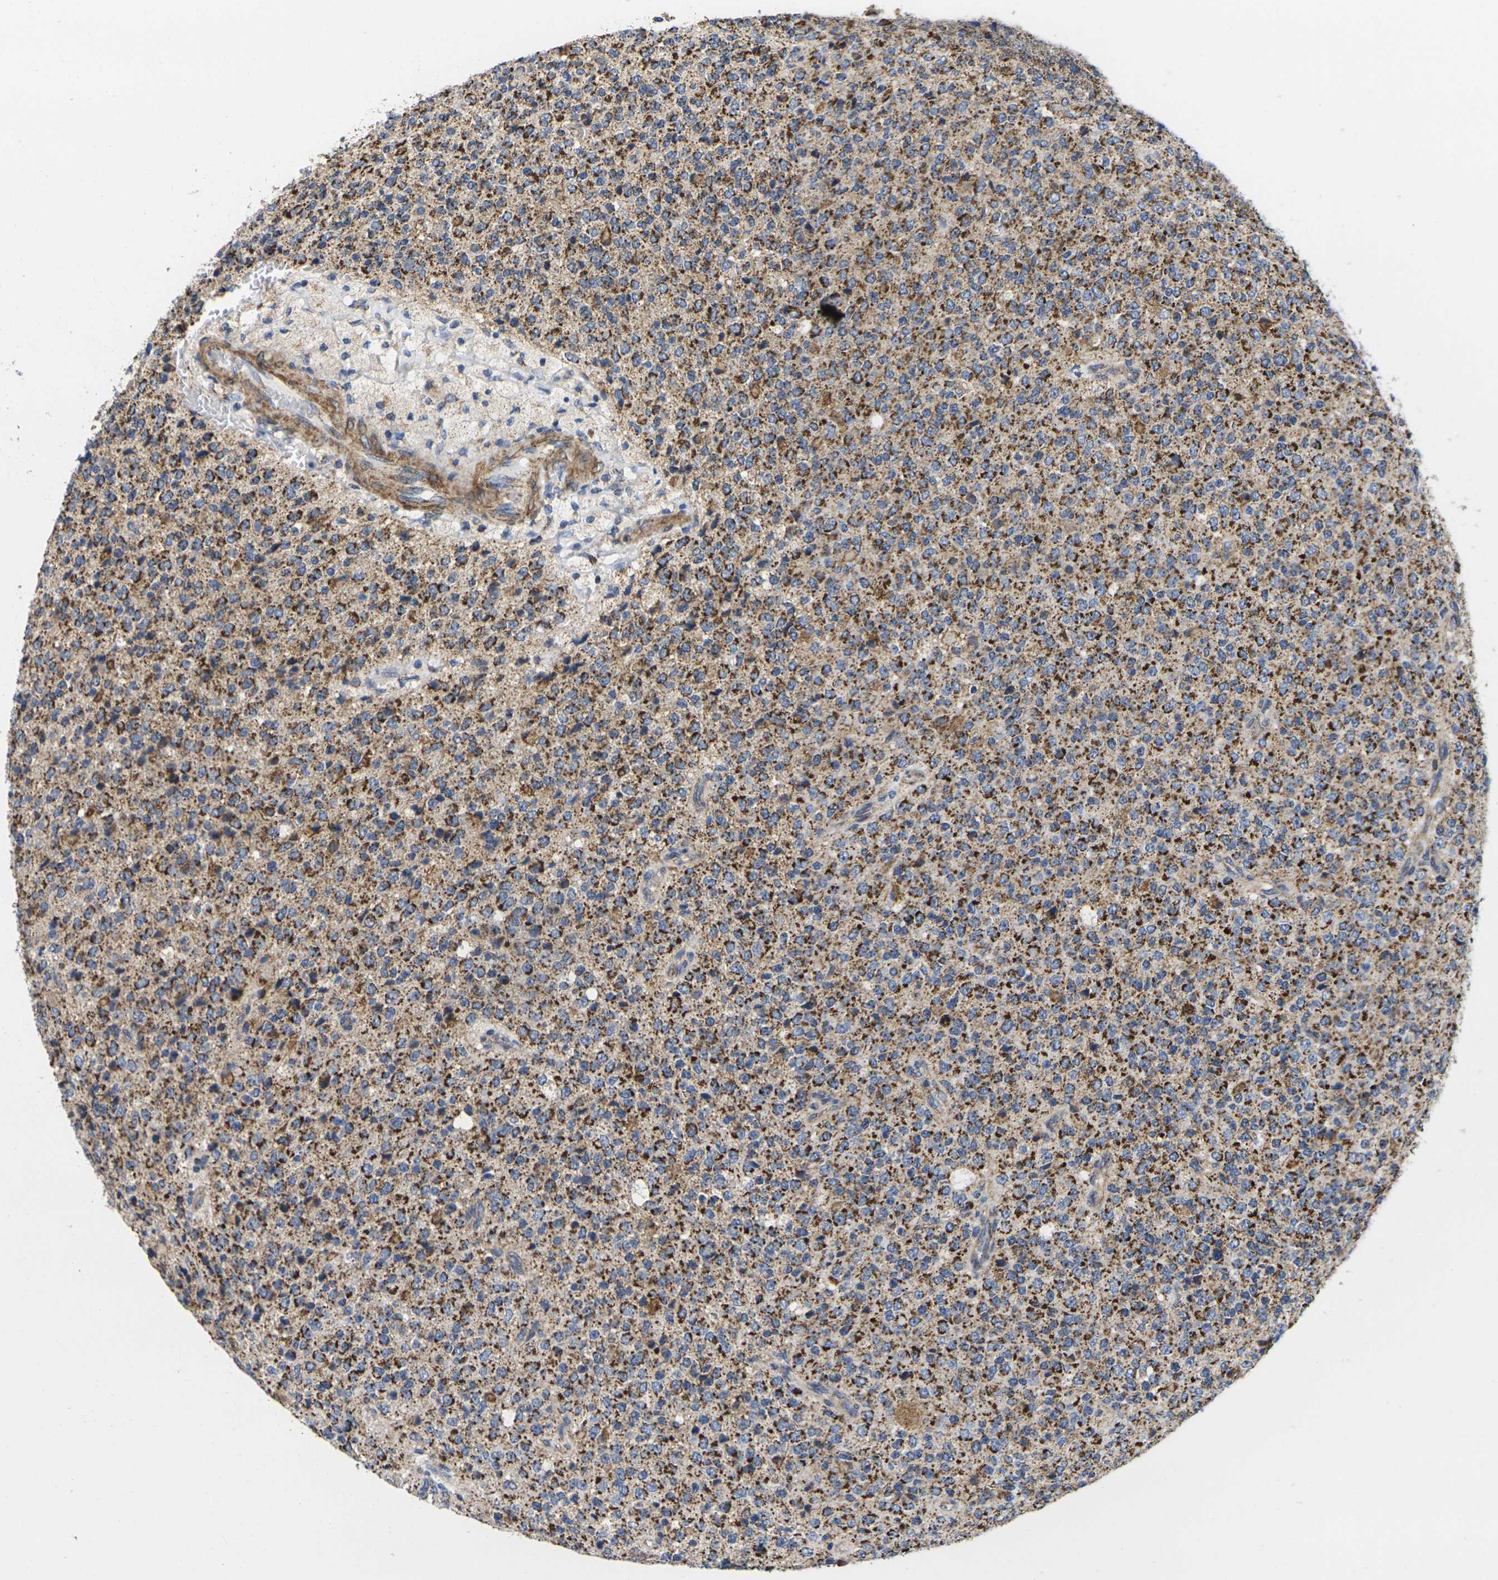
{"staining": {"intensity": "strong", "quantity": ">75%", "location": "cytoplasmic/membranous"}, "tissue": "glioma", "cell_type": "Tumor cells", "image_type": "cancer", "snomed": [{"axis": "morphology", "description": "Glioma, malignant, High grade"}, {"axis": "topography", "description": "pancreas cauda"}], "caption": "The immunohistochemical stain labels strong cytoplasmic/membranous positivity in tumor cells of malignant glioma (high-grade) tissue. (Stains: DAB (3,3'-diaminobenzidine) in brown, nuclei in blue, Microscopy: brightfield microscopy at high magnification).", "gene": "P2RY11", "patient": {"sex": "male", "age": 60}}